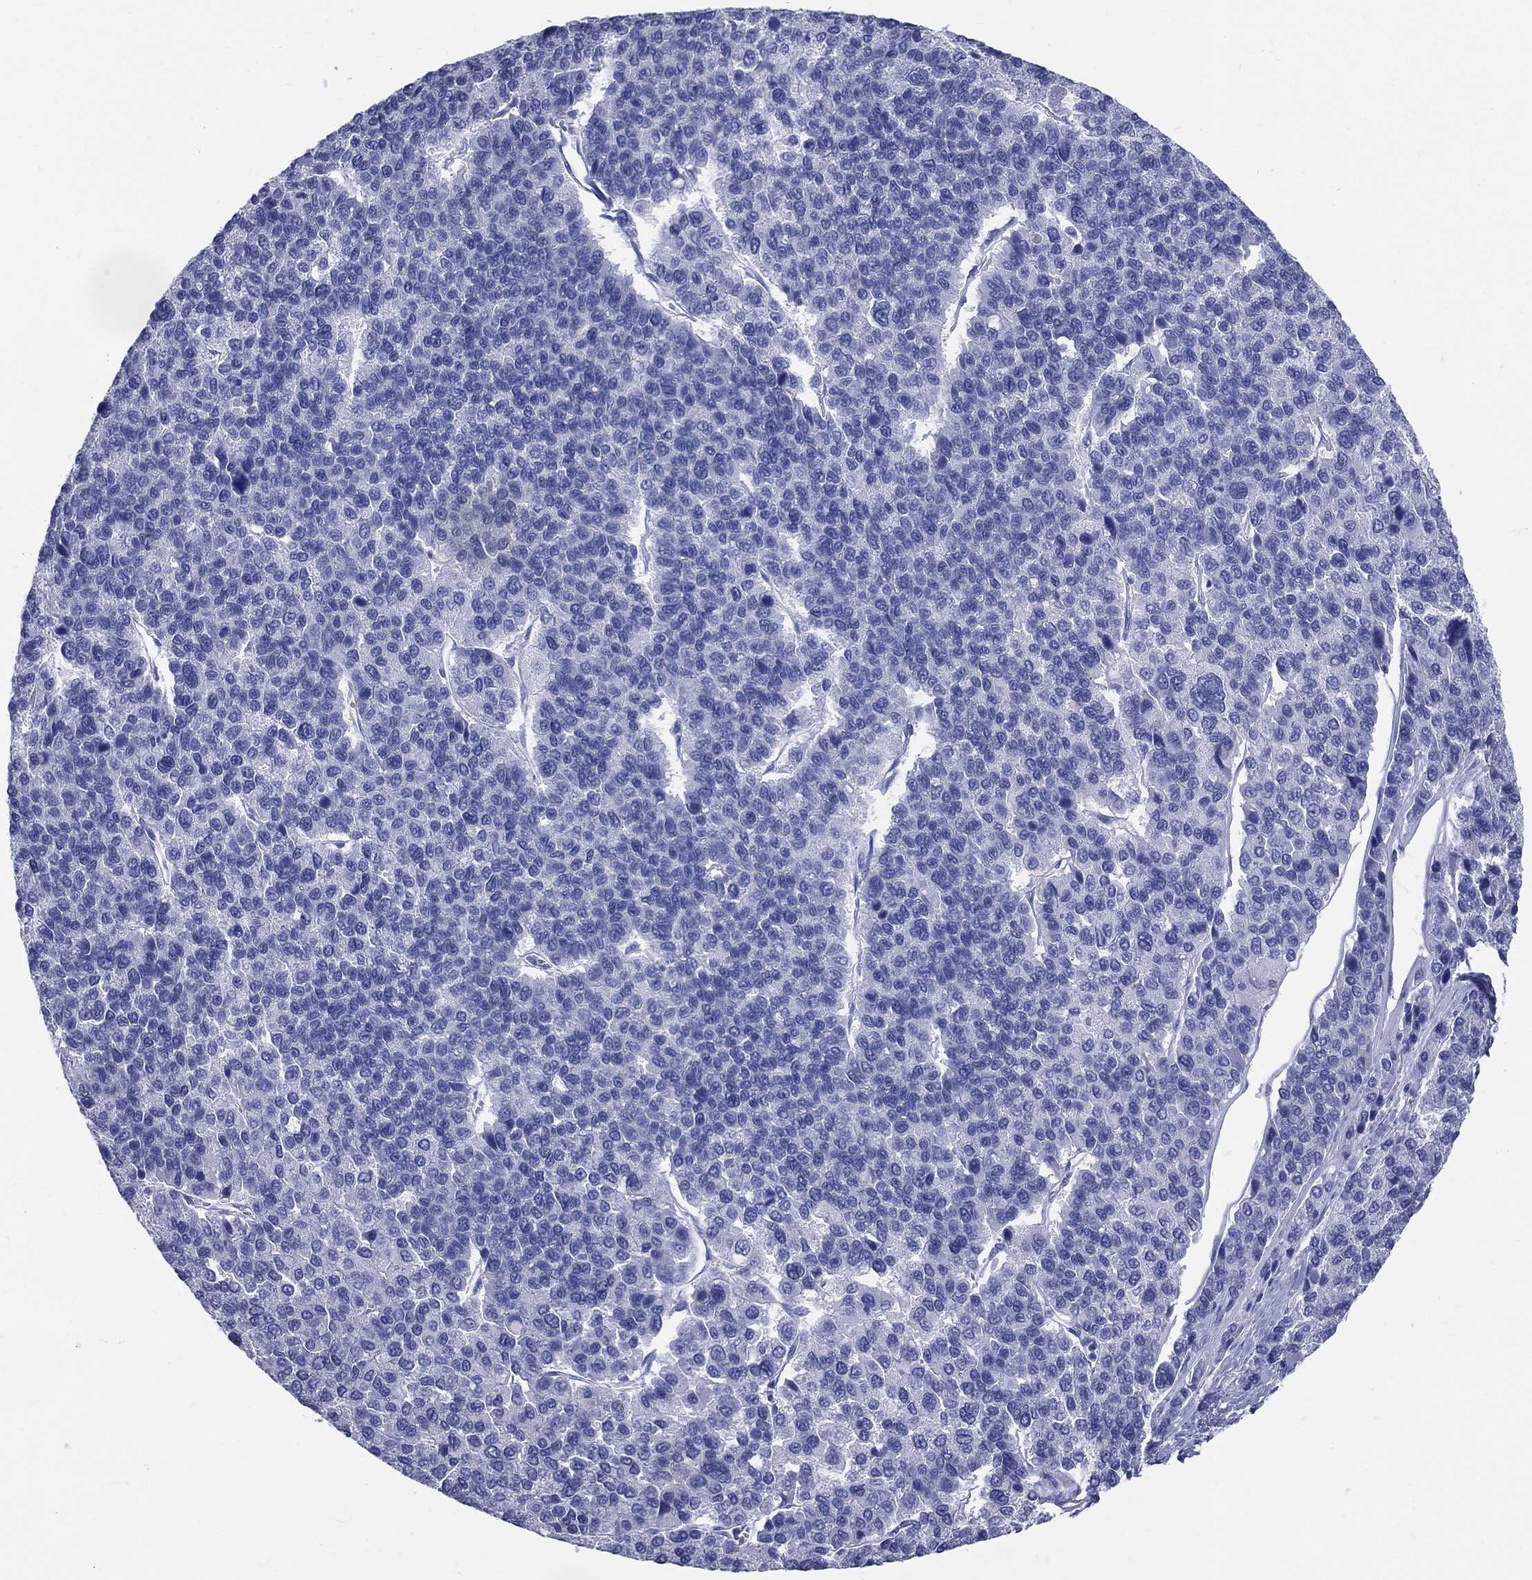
{"staining": {"intensity": "negative", "quantity": "none", "location": "none"}, "tissue": "liver cancer", "cell_type": "Tumor cells", "image_type": "cancer", "snomed": [{"axis": "morphology", "description": "Carcinoma, Hepatocellular, NOS"}, {"axis": "topography", "description": "Liver"}], "caption": "Photomicrograph shows no protein staining in tumor cells of hepatocellular carcinoma (liver) tissue. (DAB immunohistochemistry with hematoxylin counter stain).", "gene": "SYP", "patient": {"sex": "female", "age": 41}}